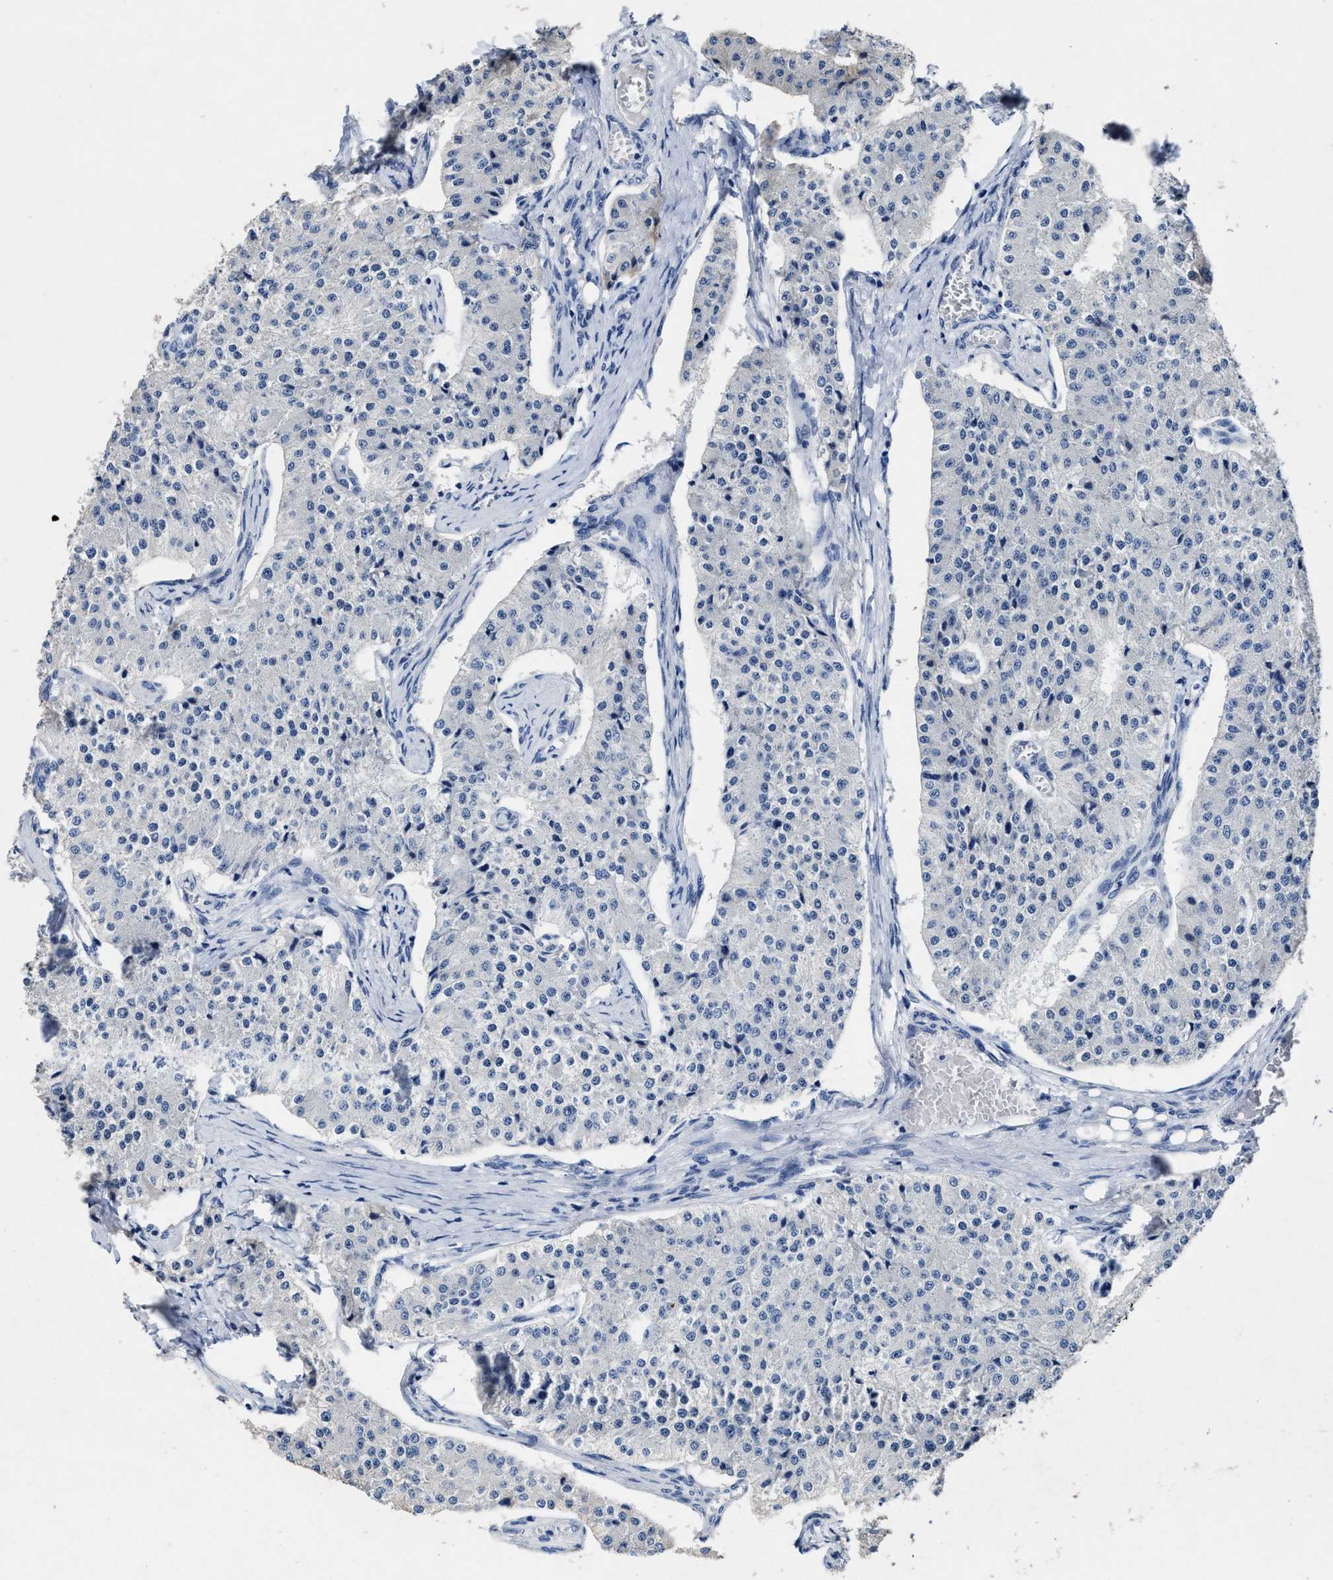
{"staining": {"intensity": "negative", "quantity": "none", "location": "none"}, "tissue": "carcinoid", "cell_type": "Tumor cells", "image_type": "cancer", "snomed": [{"axis": "morphology", "description": "Carcinoid, malignant, NOS"}, {"axis": "topography", "description": "Colon"}], "caption": "DAB (3,3'-diaminobenzidine) immunohistochemical staining of human malignant carcinoid demonstrates no significant expression in tumor cells.", "gene": "ID3", "patient": {"sex": "female", "age": 52}}